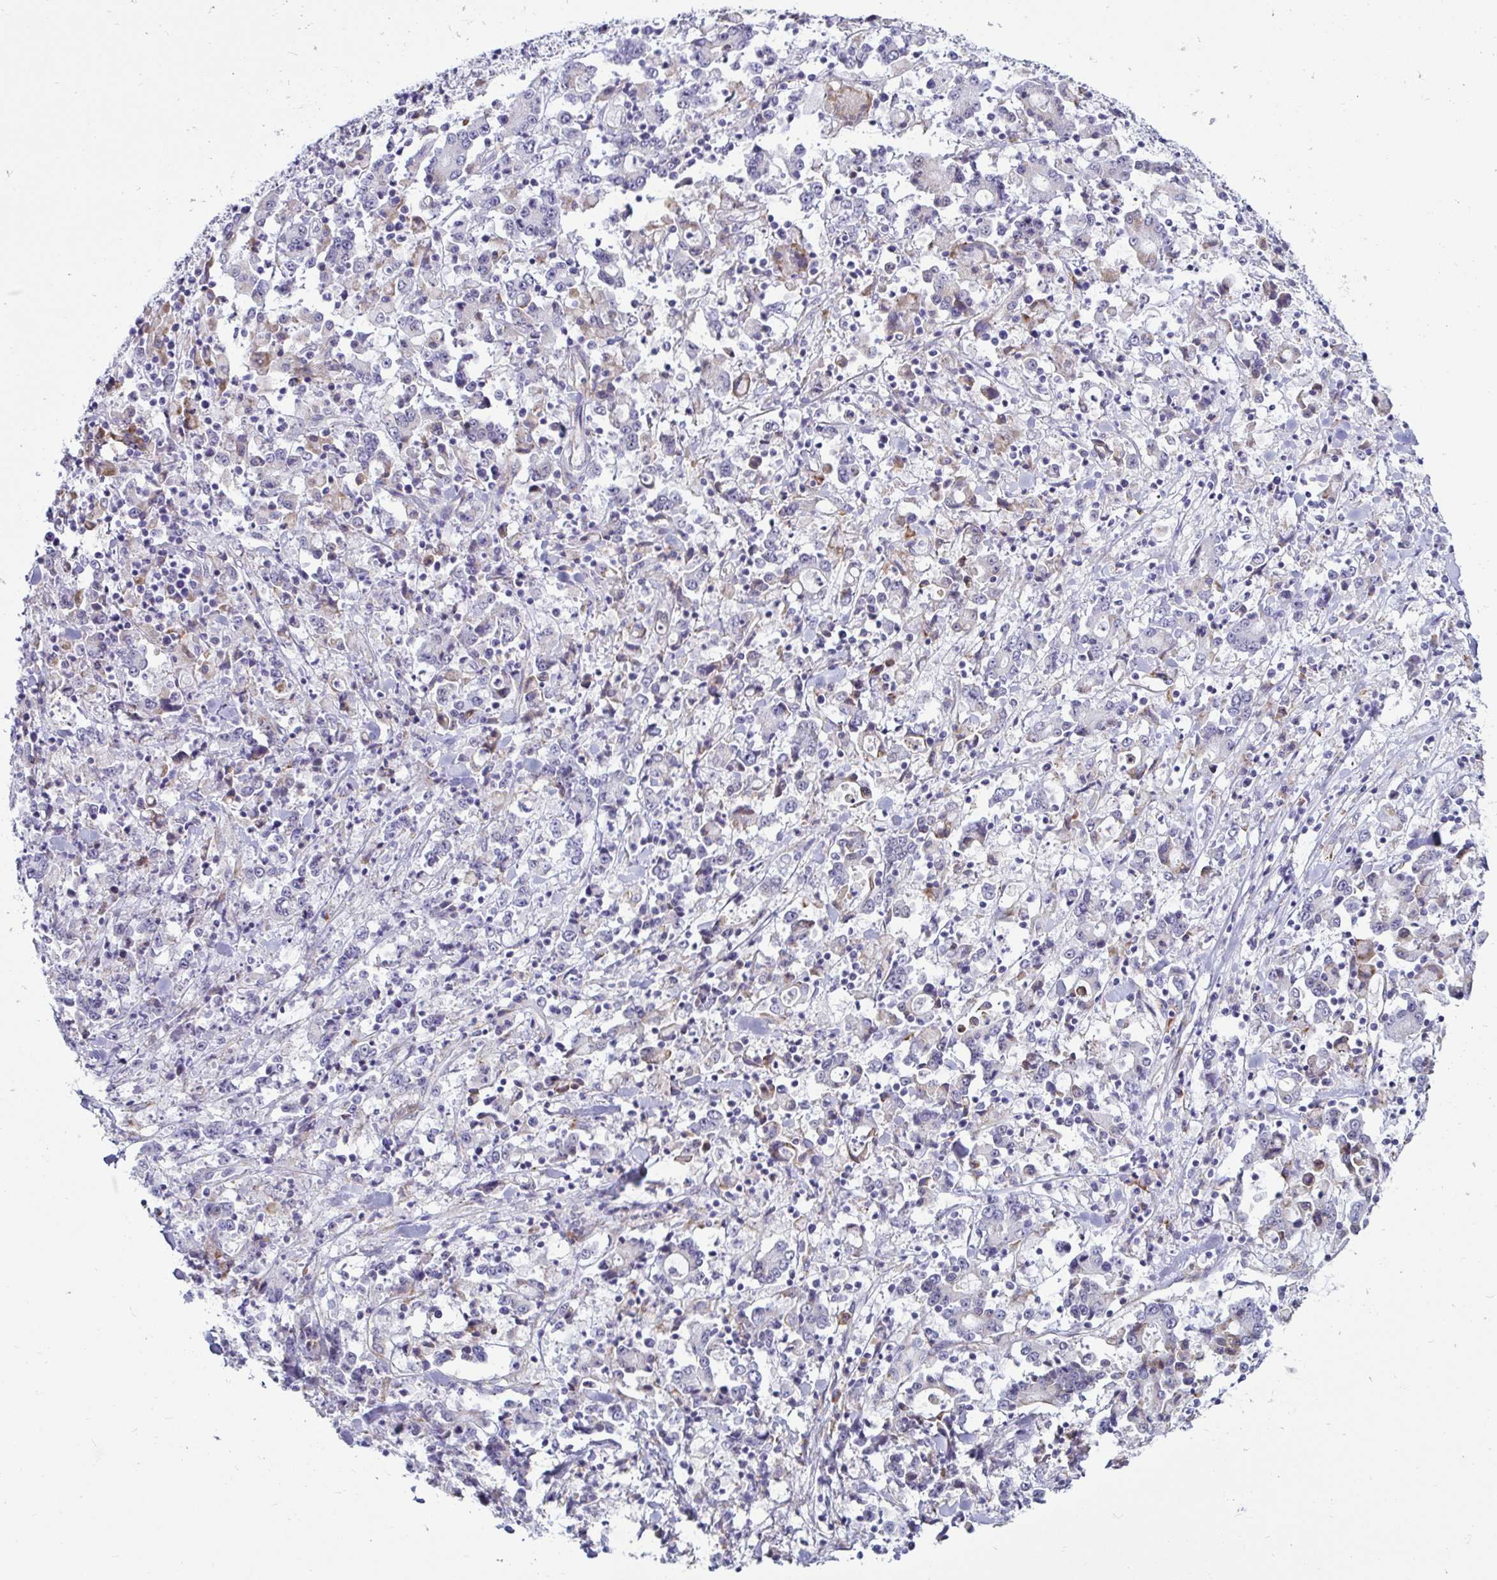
{"staining": {"intensity": "negative", "quantity": "none", "location": "none"}, "tissue": "stomach cancer", "cell_type": "Tumor cells", "image_type": "cancer", "snomed": [{"axis": "morphology", "description": "Adenocarcinoma, NOS"}, {"axis": "topography", "description": "Stomach, upper"}], "caption": "Tumor cells are negative for protein expression in human adenocarcinoma (stomach).", "gene": "TFPI2", "patient": {"sex": "male", "age": 68}}